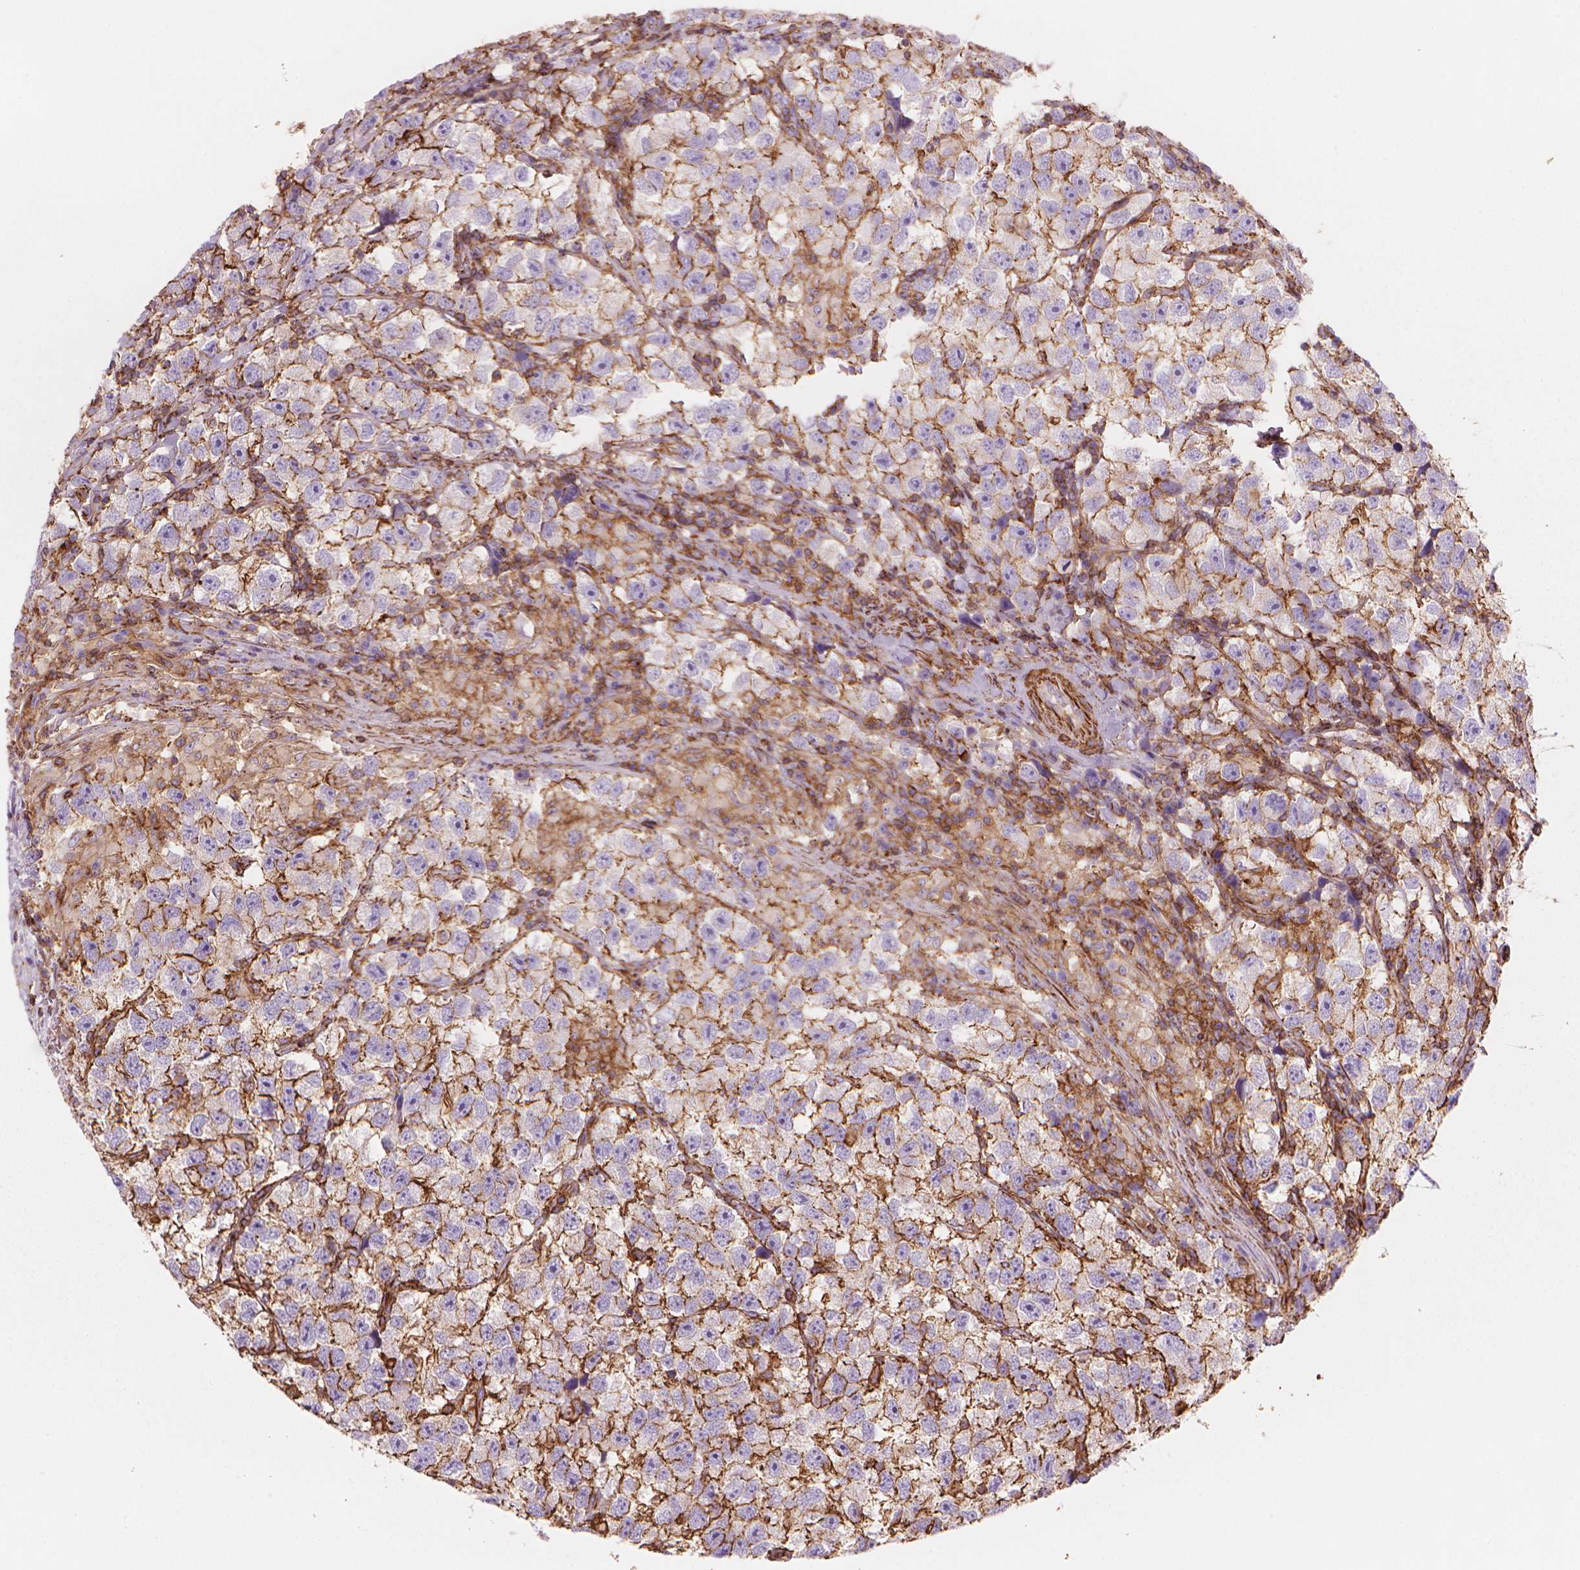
{"staining": {"intensity": "moderate", "quantity": ">75%", "location": "cytoplasmic/membranous"}, "tissue": "testis cancer", "cell_type": "Tumor cells", "image_type": "cancer", "snomed": [{"axis": "morphology", "description": "Seminoma, NOS"}, {"axis": "topography", "description": "Testis"}], "caption": "This is a photomicrograph of IHC staining of testis cancer, which shows moderate positivity in the cytoplasmic/membranous of tumor cells.", "gene": "PATJ", "patient": {"sex": "male", "age": 26}}